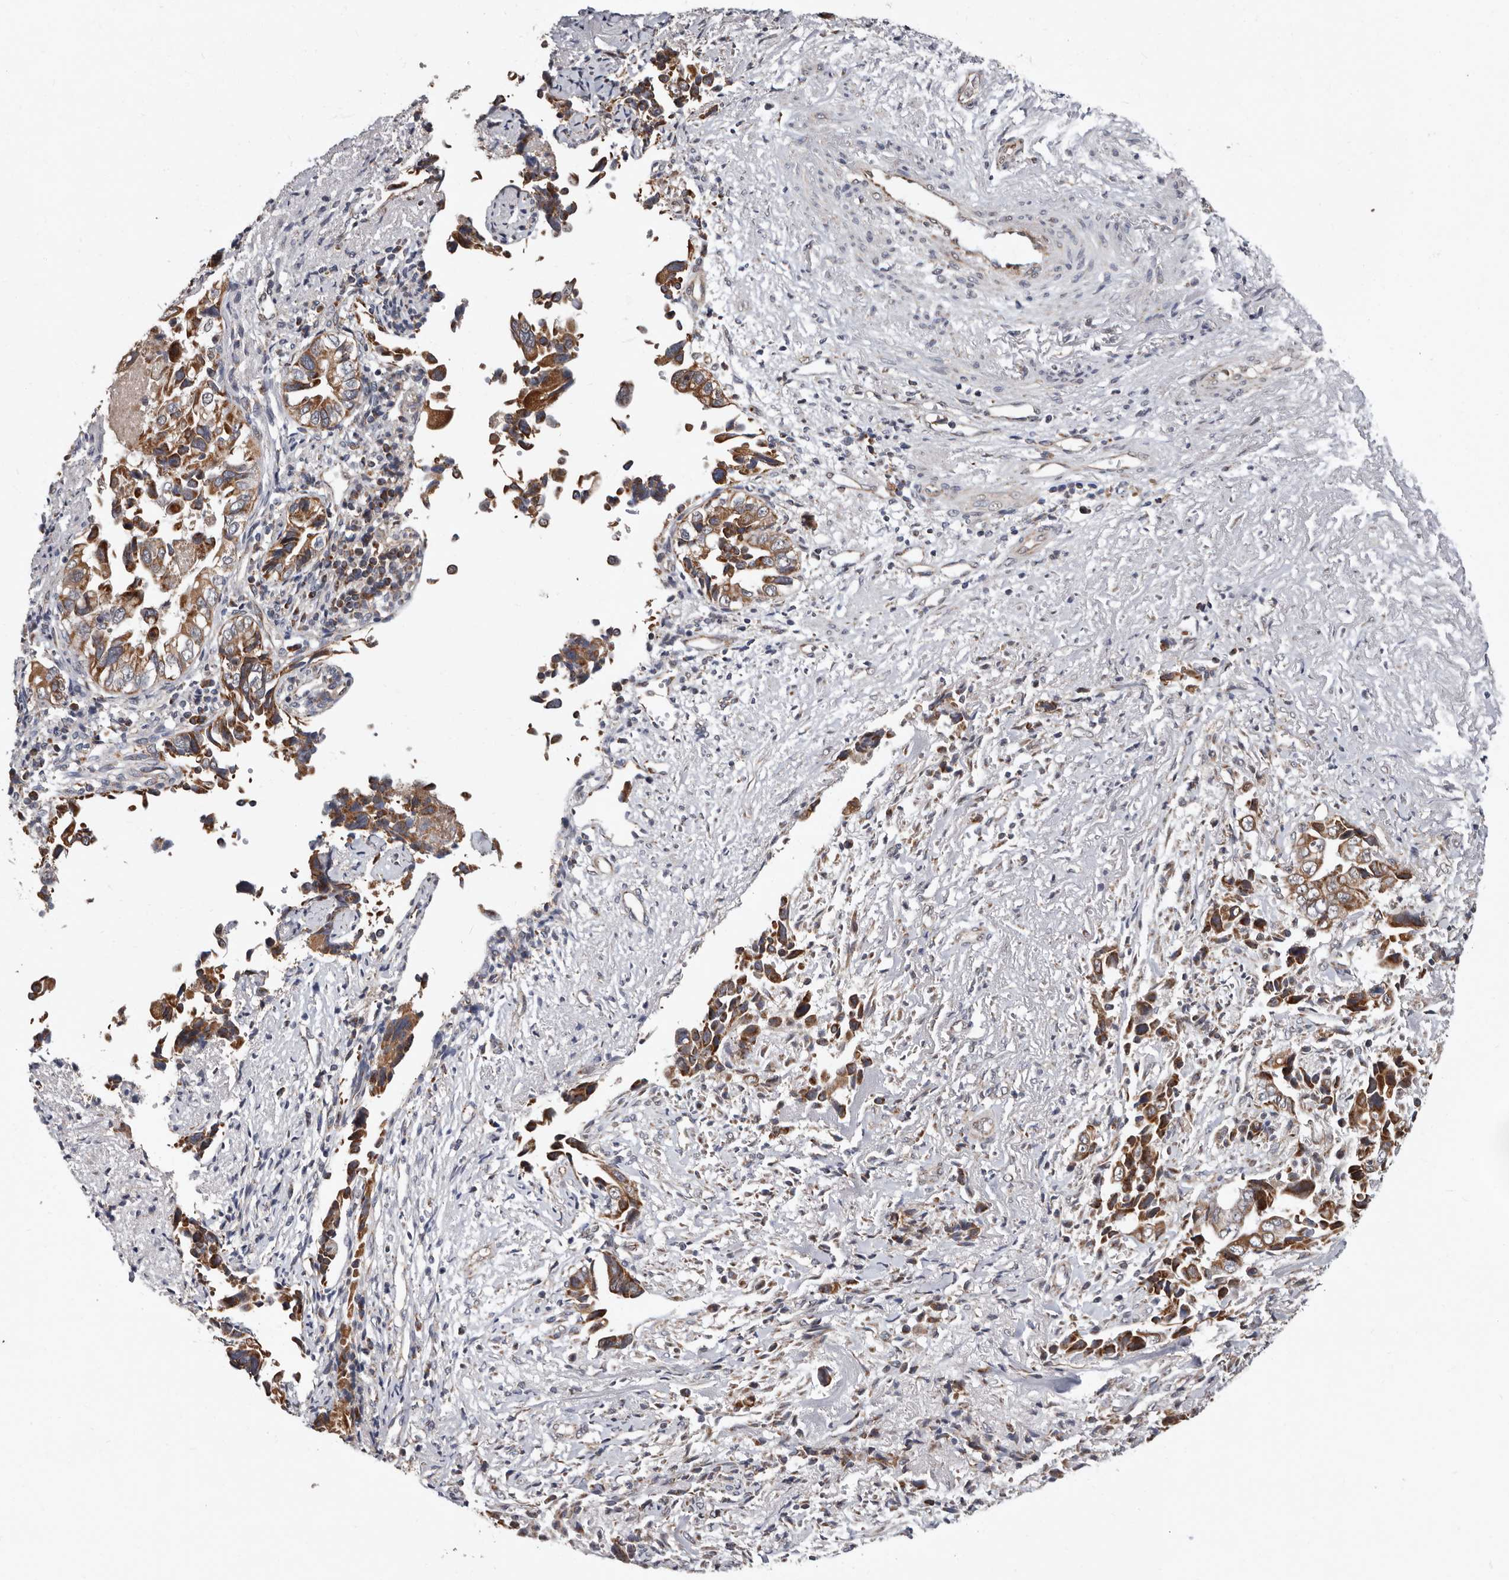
{"staining": {"intensity": "moderate", "quantity": ">75%", "location": "cytoplasmic/membranous"}, "tissue": "liver cancer", "cell_type": "Tumor cells", "image_type": "cancer", "snomed": [{"axis": "morphology", "description": "Cholangiocarcinoma"}, {"axis": "topography", "description": "Liver"}], "caption": "Protein staining by immunohistochemistry reveals moderate cytoplasmic/membranous expression in about >75% of tumor cells in cholangiocarcinoma (liver).", "gene": "MRPL18", "patient": {"sex": "female", "age": 79}}